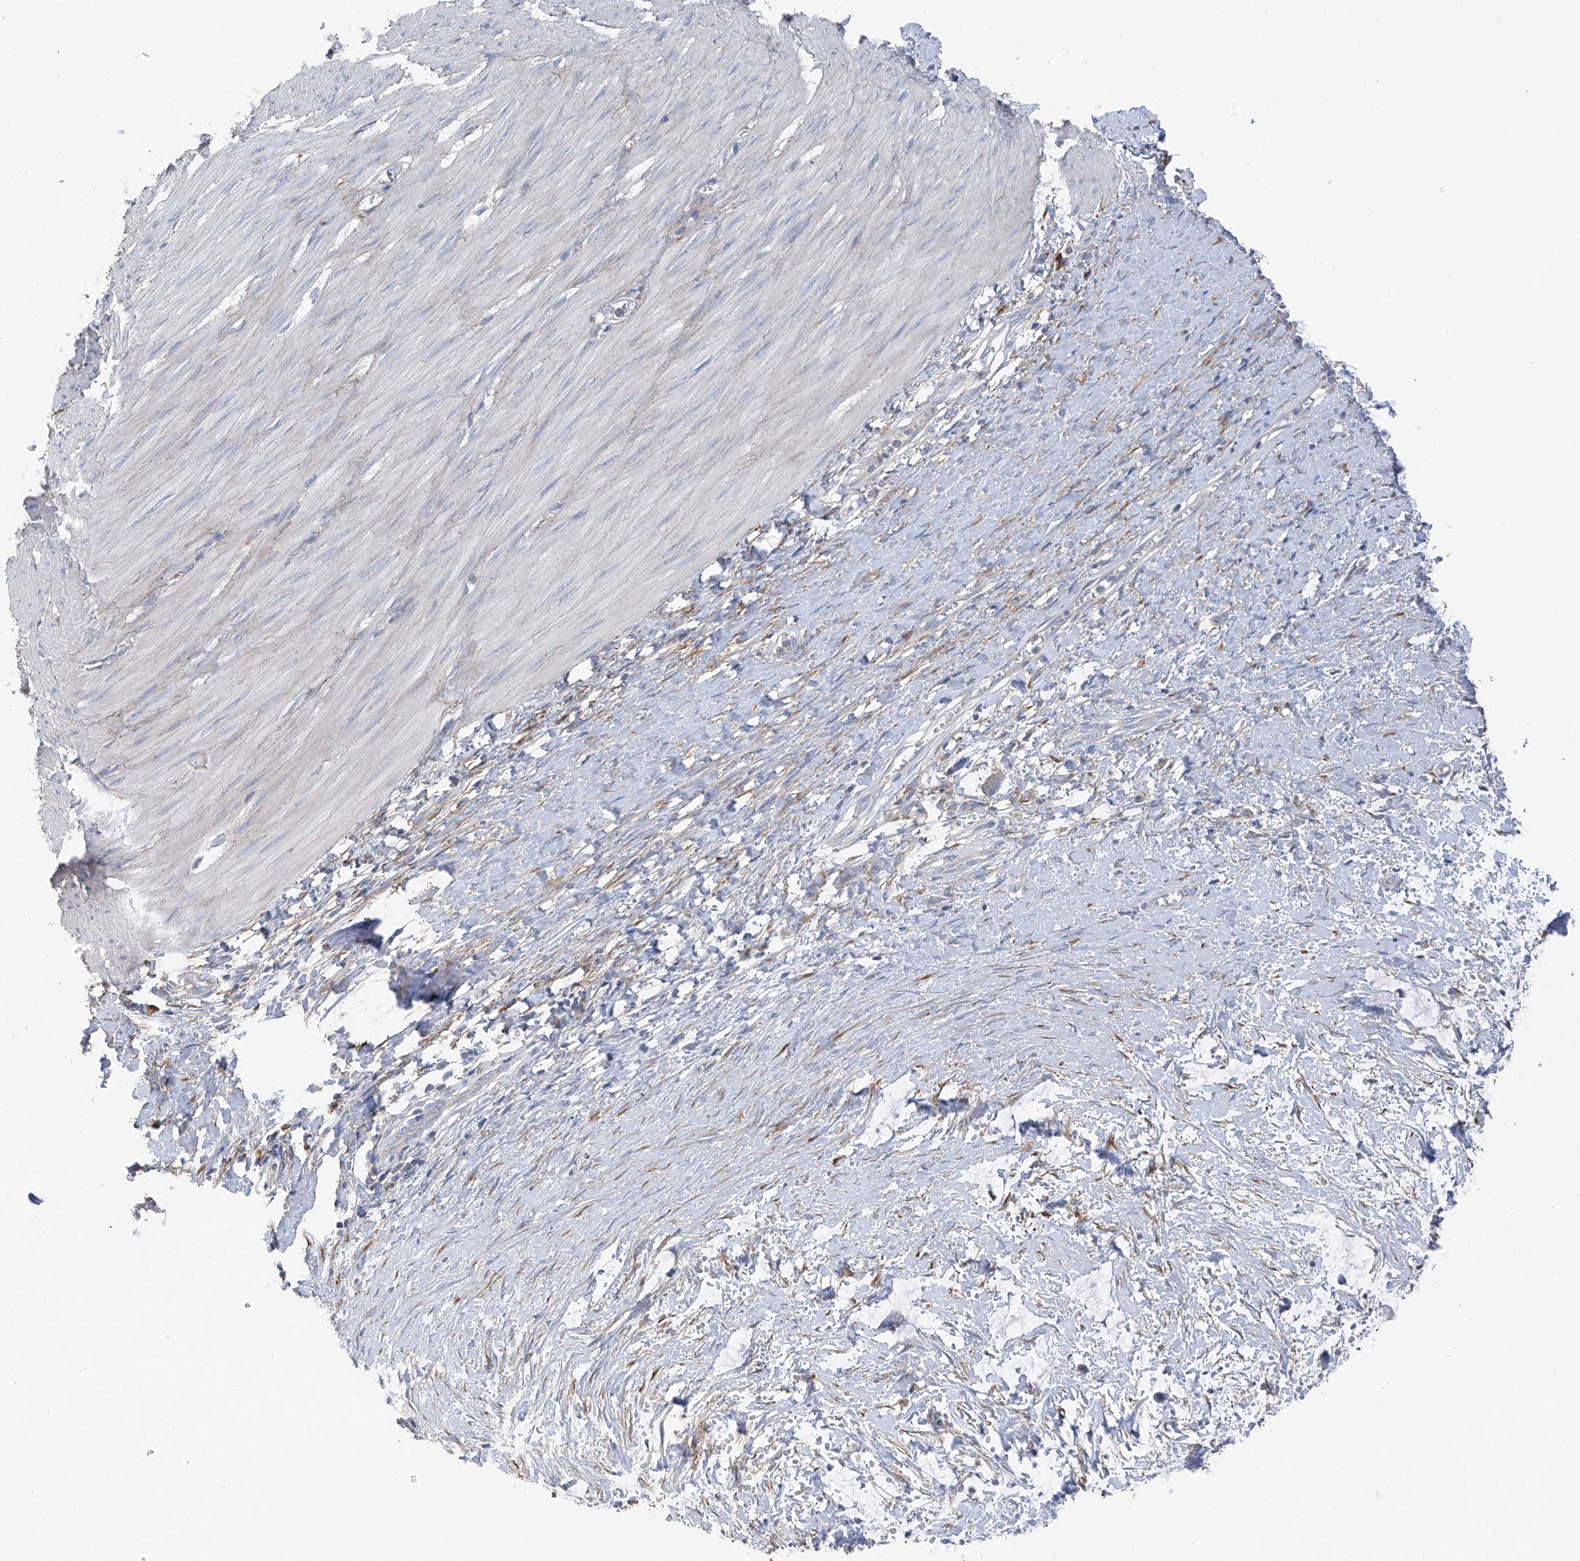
{"staining": {"intensity": "negative", "quantity": "none", "location": "none"}, "tissue": "smooth muscle", "cell_type": "Smooth muscle cells", "image_type": "normal", "snomed": [{"axis": "morphology", "description": "Normal tissue, NOS"}, {"axis": "morphology", "description": "Adenocarcinoma, NOS"}, {"axis": "topography", "description": "Colon"}, {"axis": "topography", "description": "Peripheral nerve tissue"}], "caption": "IHC image of normal smooth muscle: human smooth muscle stained with DAB reveals no significant protein expression in smooth muscle cells.", "gene": "GALNTL6", "patient": {"sex": "male", "age": 14}}